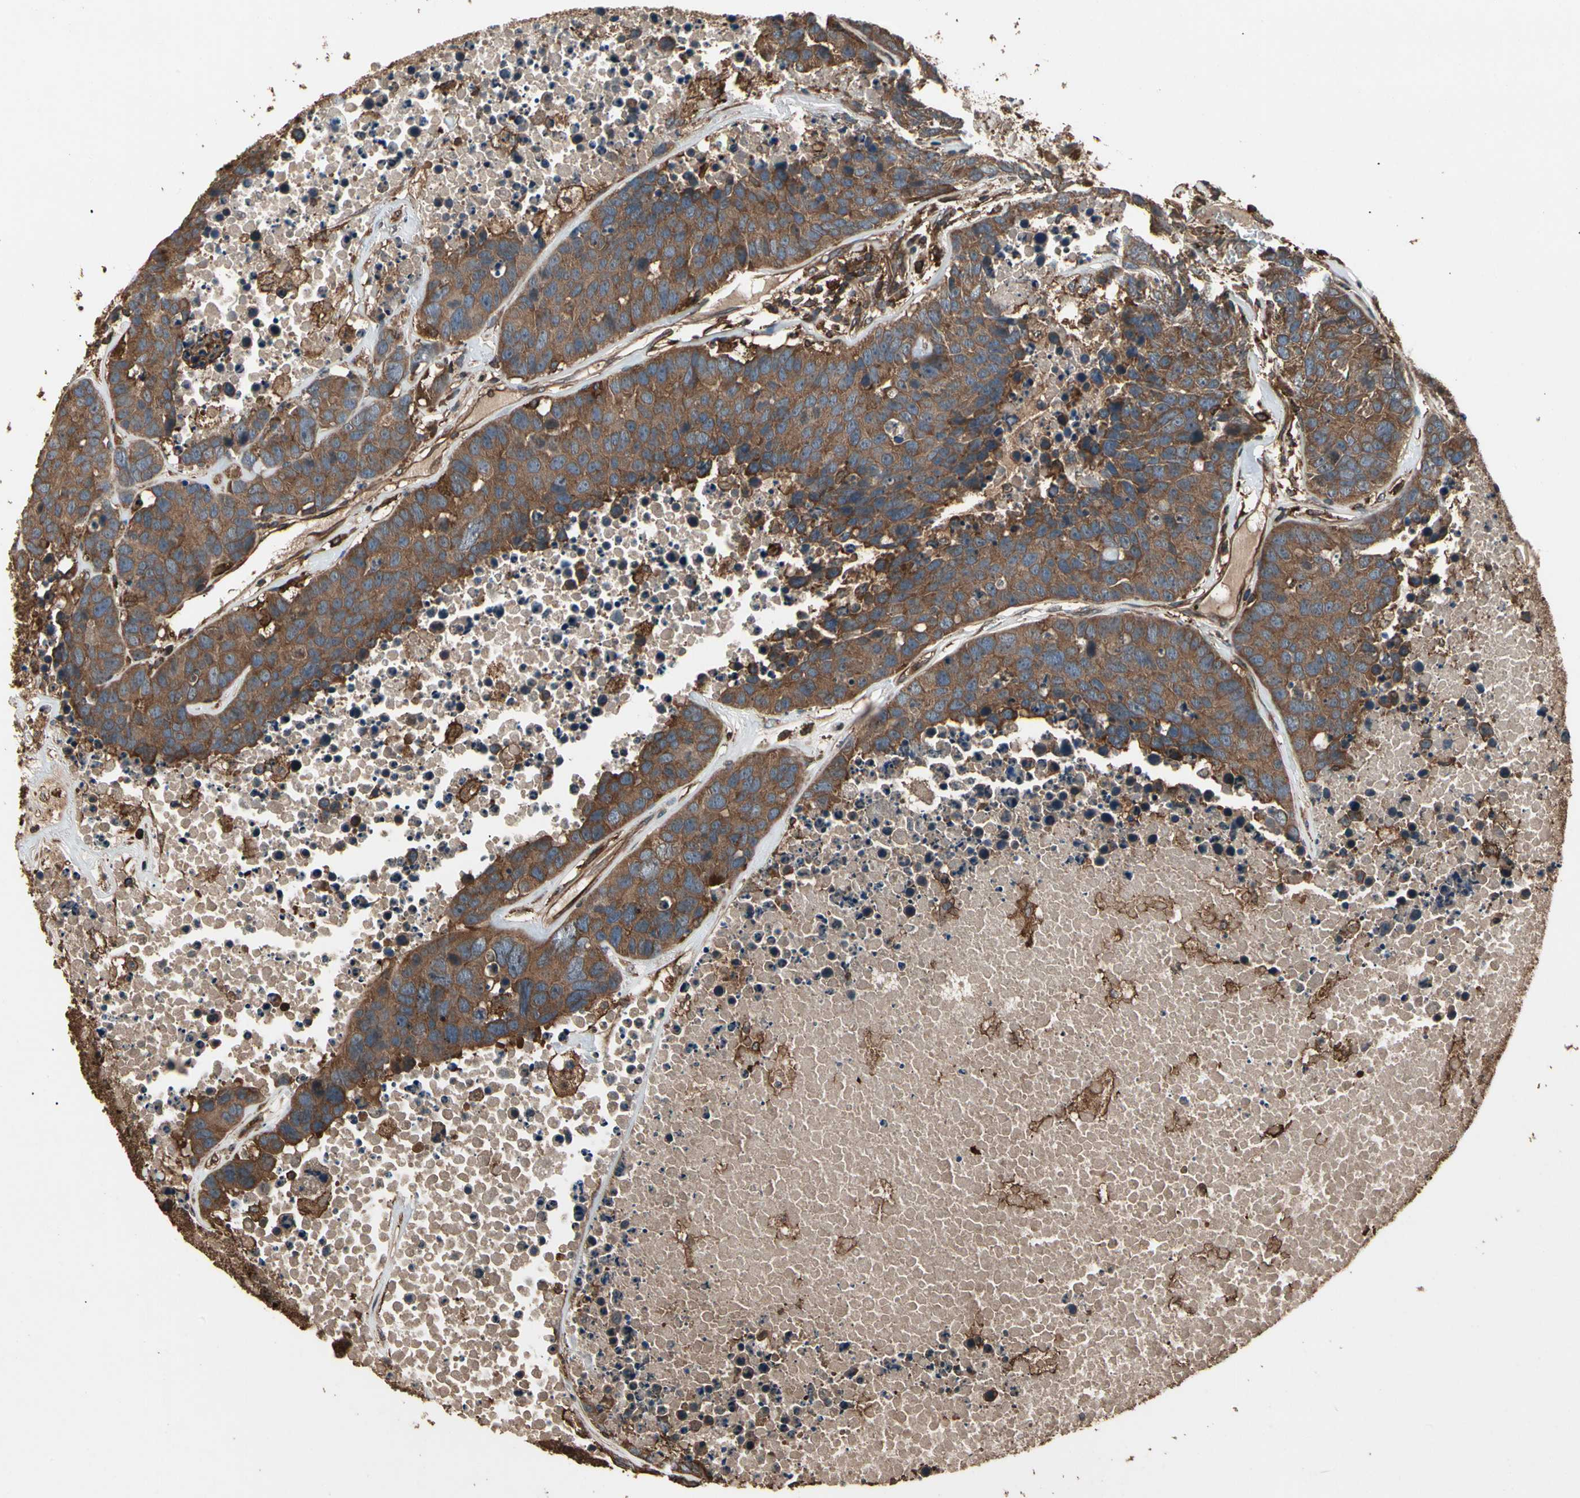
{"staining": {"intensity": "strong", "quantity": ">75%", "location": "cytoplasmic/membranous"}, "tissue": "carcinoid", "cell_type": "Tumor cells", "image_type": "cancer", "snomed": [{"axis": "morphology", "description": "Carcinoid, malignant, NOS"}, {"axis": "topography", "description": "Lung"}], "caption": "Carcinoid stained with immunohistochemistry (IHC) reveals strong cytoplasmic/membranous staining in about >75% of tumor cells.", "gene": "AGBL2", "patient": {"sex": "male", "age": 60}}